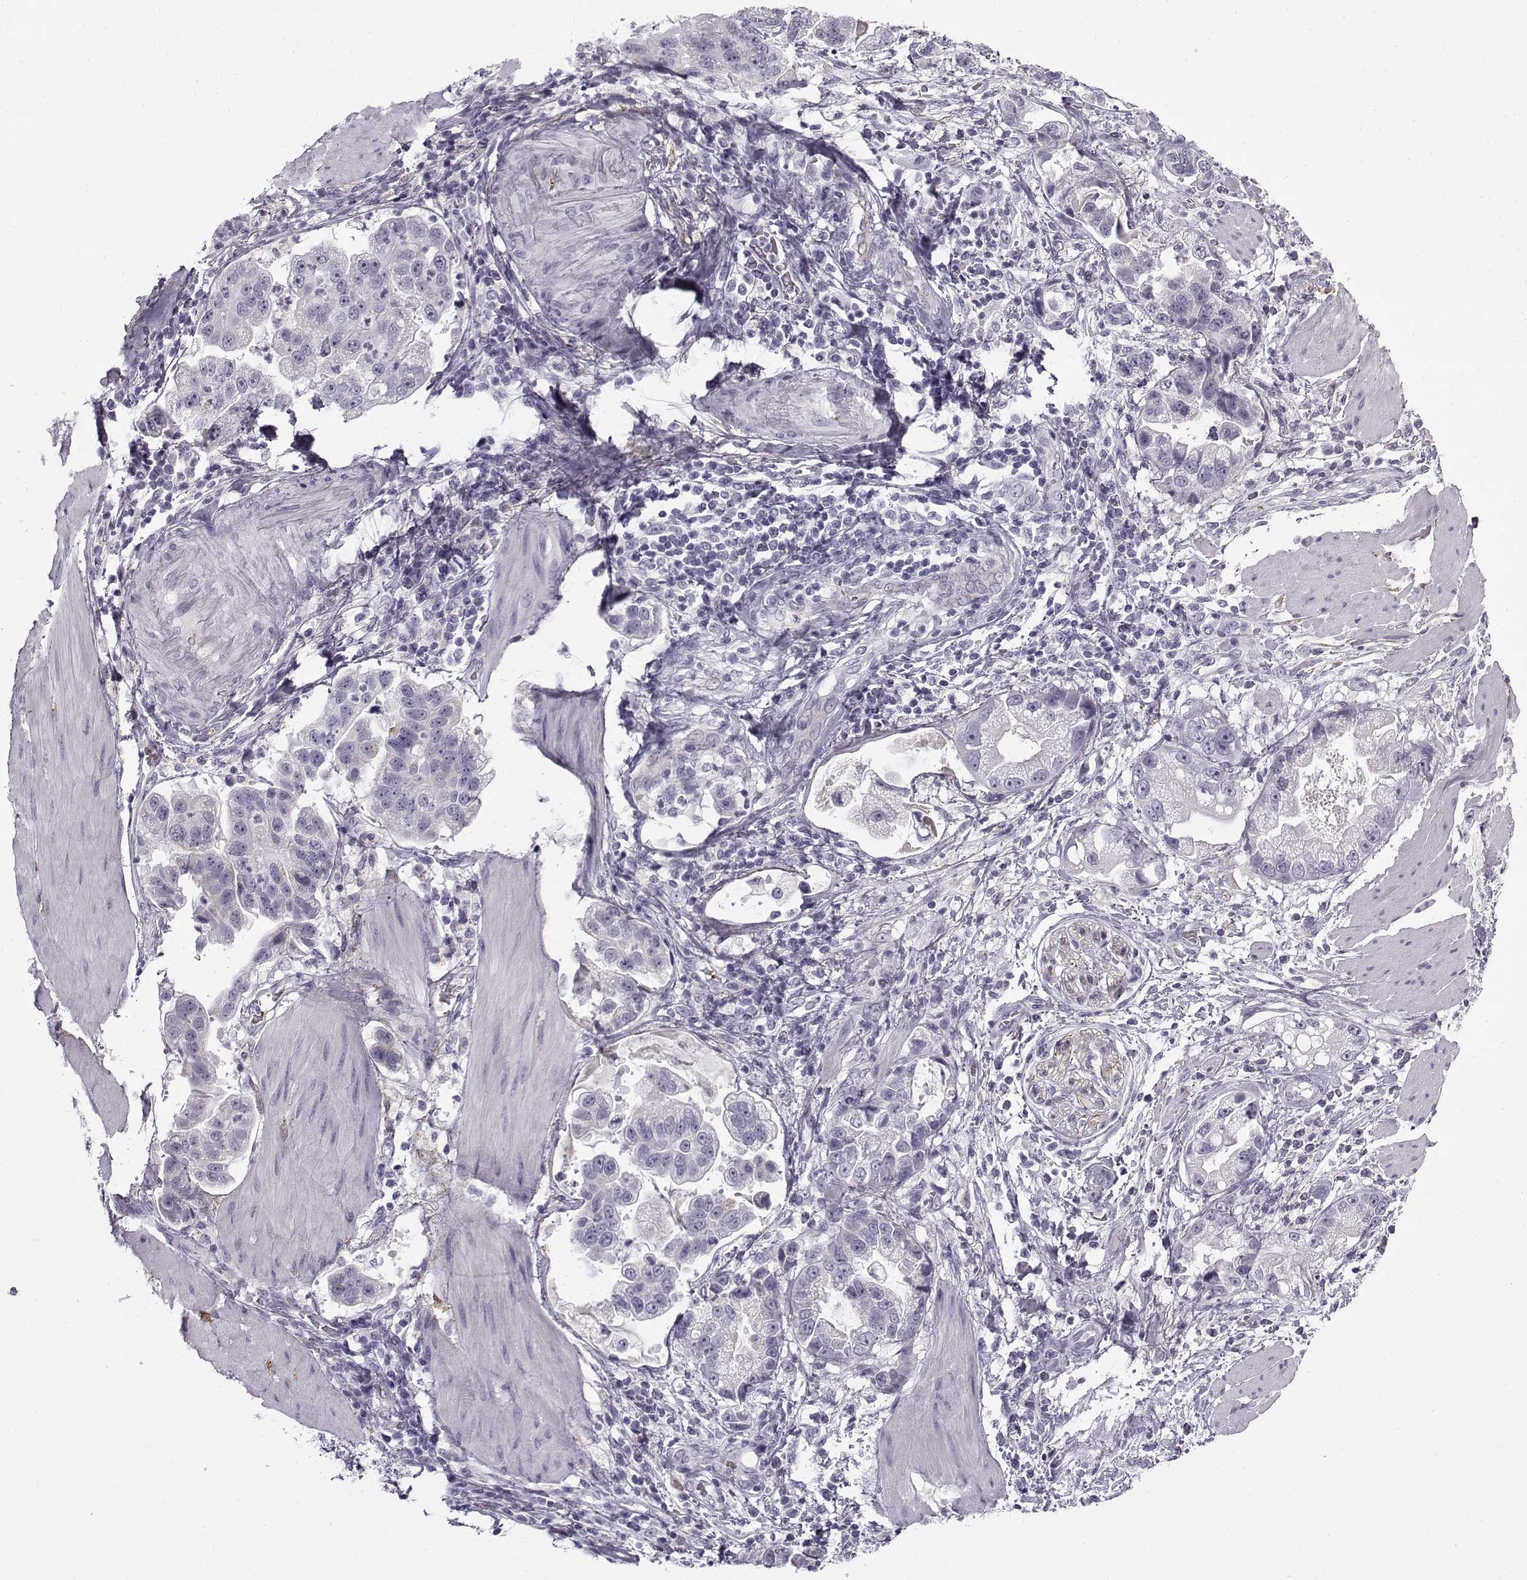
{"staining": {"intensity": "negative", "quantity": "none", "location": "none"}, "tissue": "stomach cancer", "cell_type": "Tumor cells", "image_type": "cancer", "snomed": [{"axis": "morphology", "description": "Adenocarcinoma, NOS"}, {"axis": "topography", "description": "Stomach"}], "caption": "Immunohistochemical staining of stomach adenocarcinoma shows no significant expression in tumor cells. (DAB immunohistochemistry, high magnification).", "gene": "SNCA", "patient": {"sex": "male", "age": 59}}